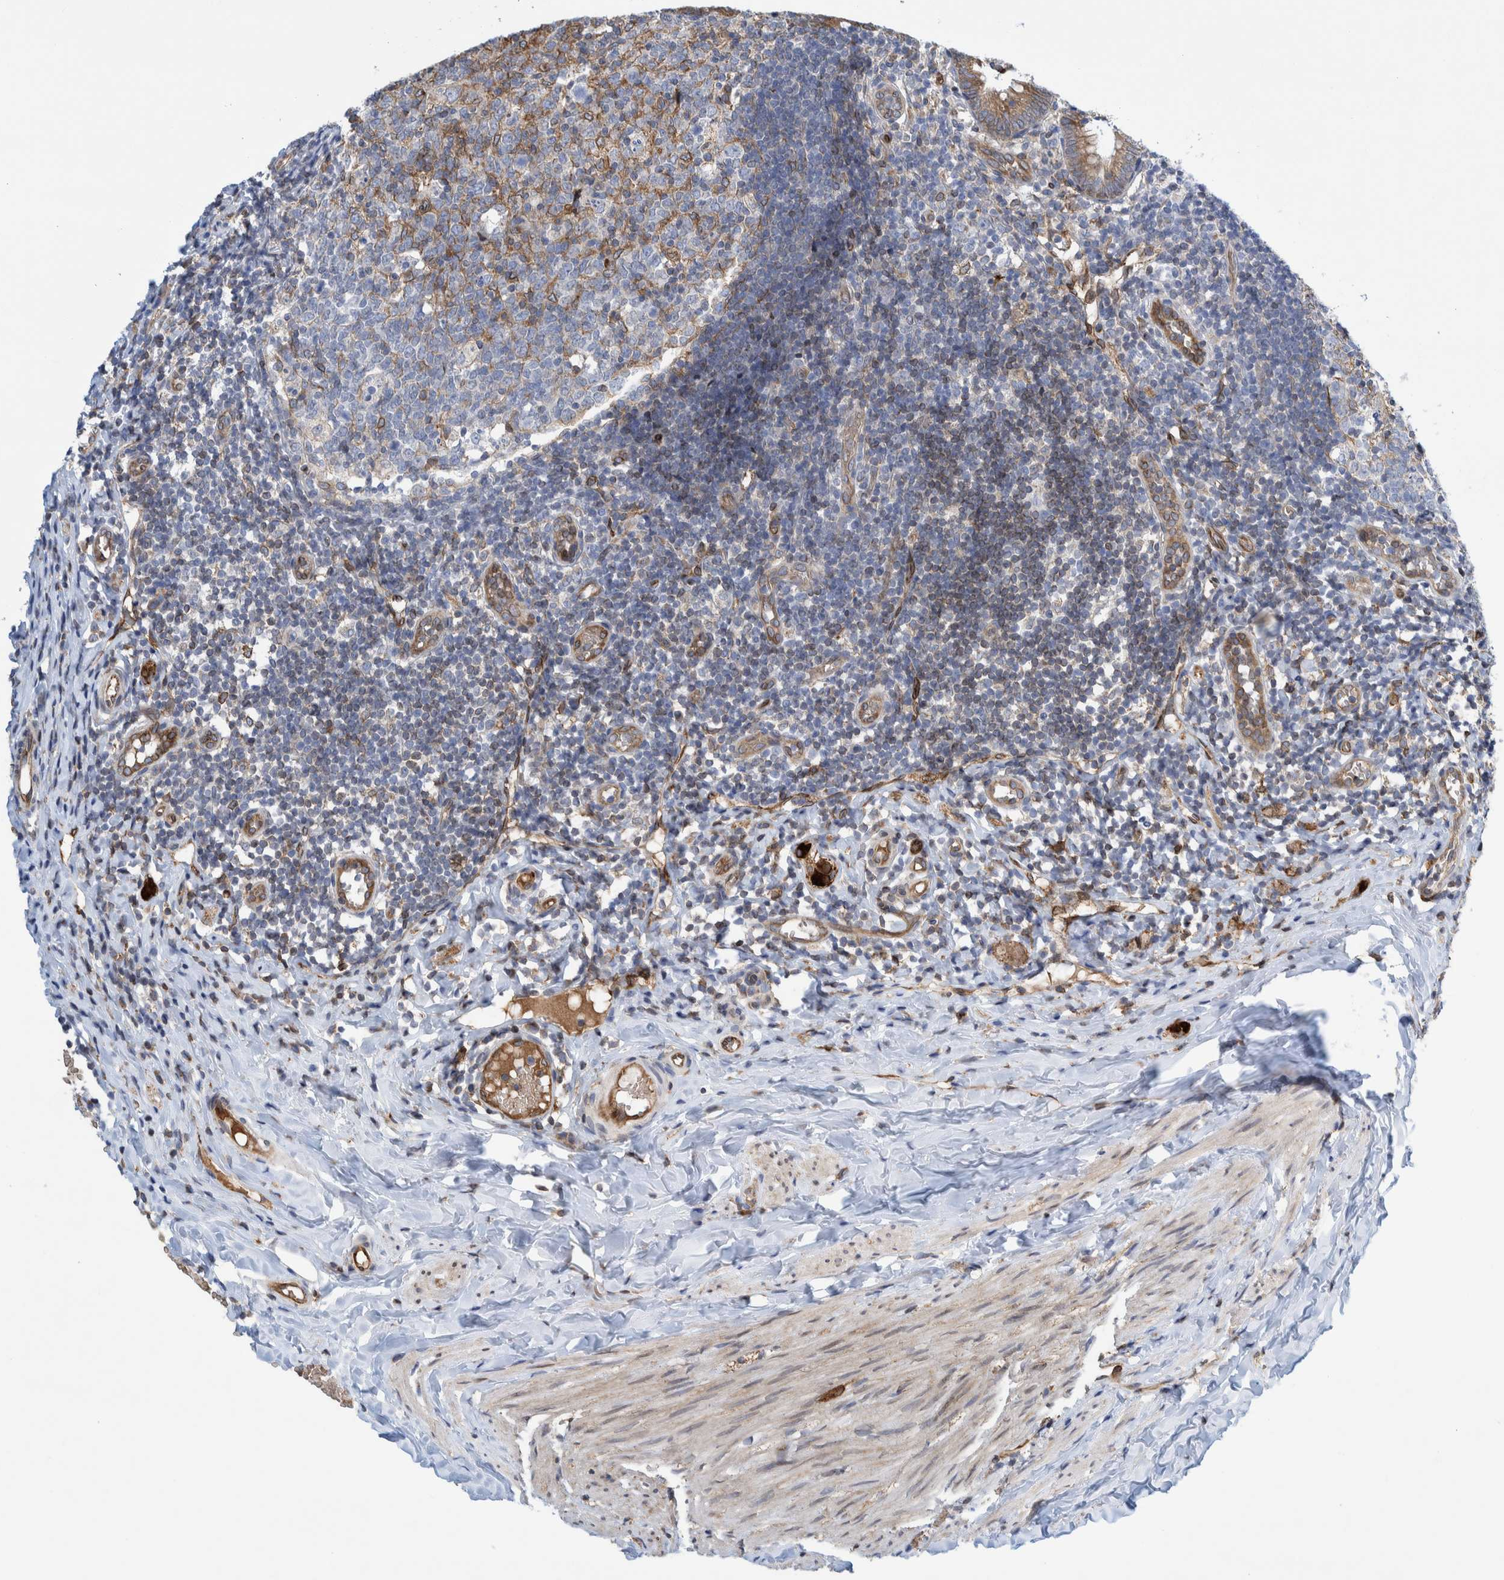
{"staining": {"intensity": "moderate", "quantity": "<25%", "location": "cytoplasmic/membranous"}, "tissue": "appendix", "cell_type": "Lymphoid tissue", "image_type": "normal", "snomed": [{"axis": "morphology", "description": "Normal tissue, NOS"}, {"axis": "topography", "description": "Appendix"}], "caption": "This photomicrograph shows immunohistochemistry staining of benign human appendix, with low moderate cytoplasmic/membranous positivity in approximately <25% of lymphoid tissue.", "gene": "THEM6", "patient": {"sex": "male", "age": 8}}